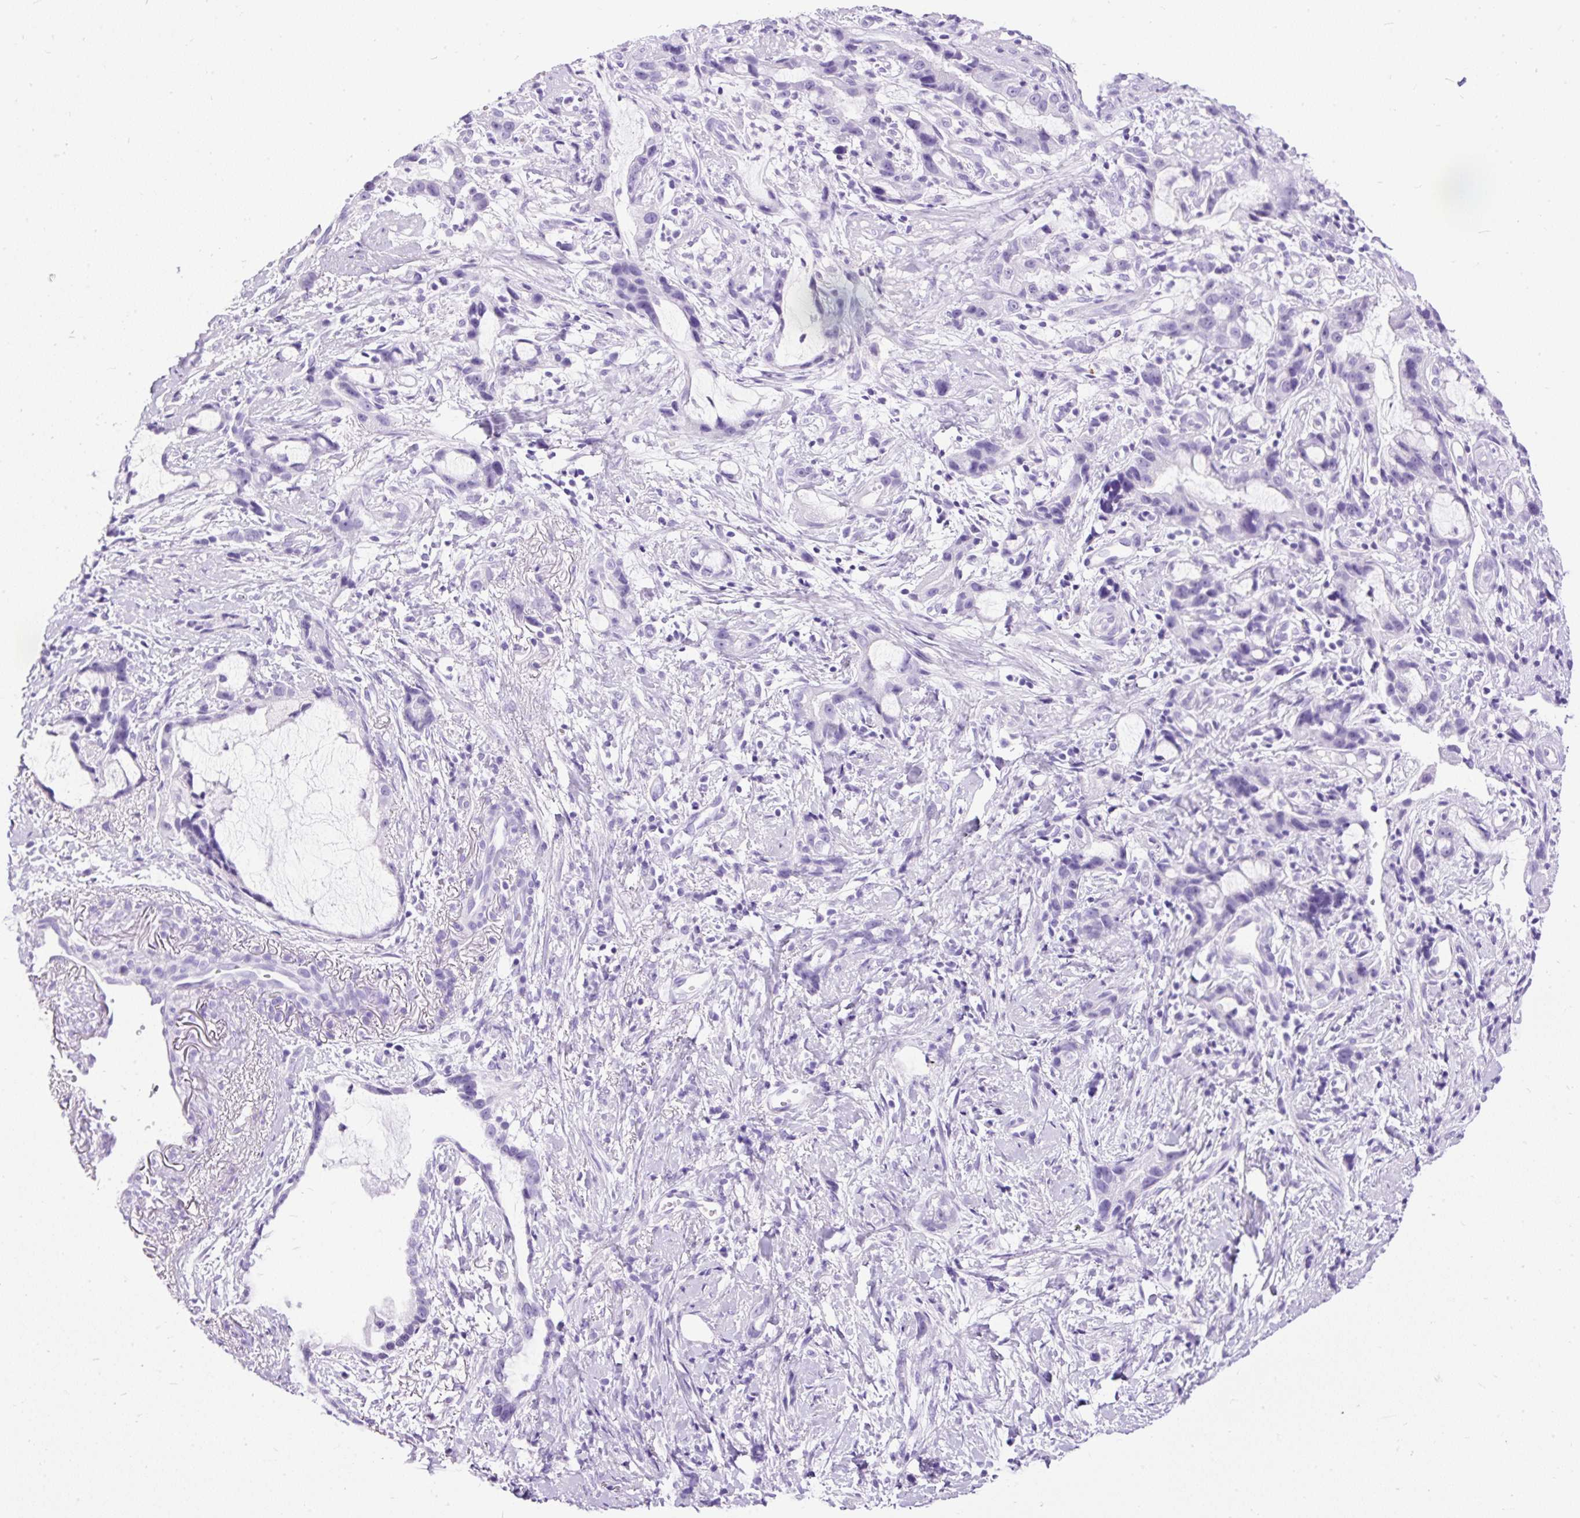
{"staining": {"intensity": "negative", "quantity": "none", "location": "none"}, "tissue": "stomach cancer", "cell_type": "Tumor cells", "image_type": "cancer", "snomed": [{"axis": "morphology", "description": "Adenocarcinoma, NOS"}, {"axis": "topography", "description": "Stomach"}], "caption": "There is no significant positivity in tumor cells of stomach cancer.", "gene": "PDIA2", "patient": {"sex": "male", "age": 55}}